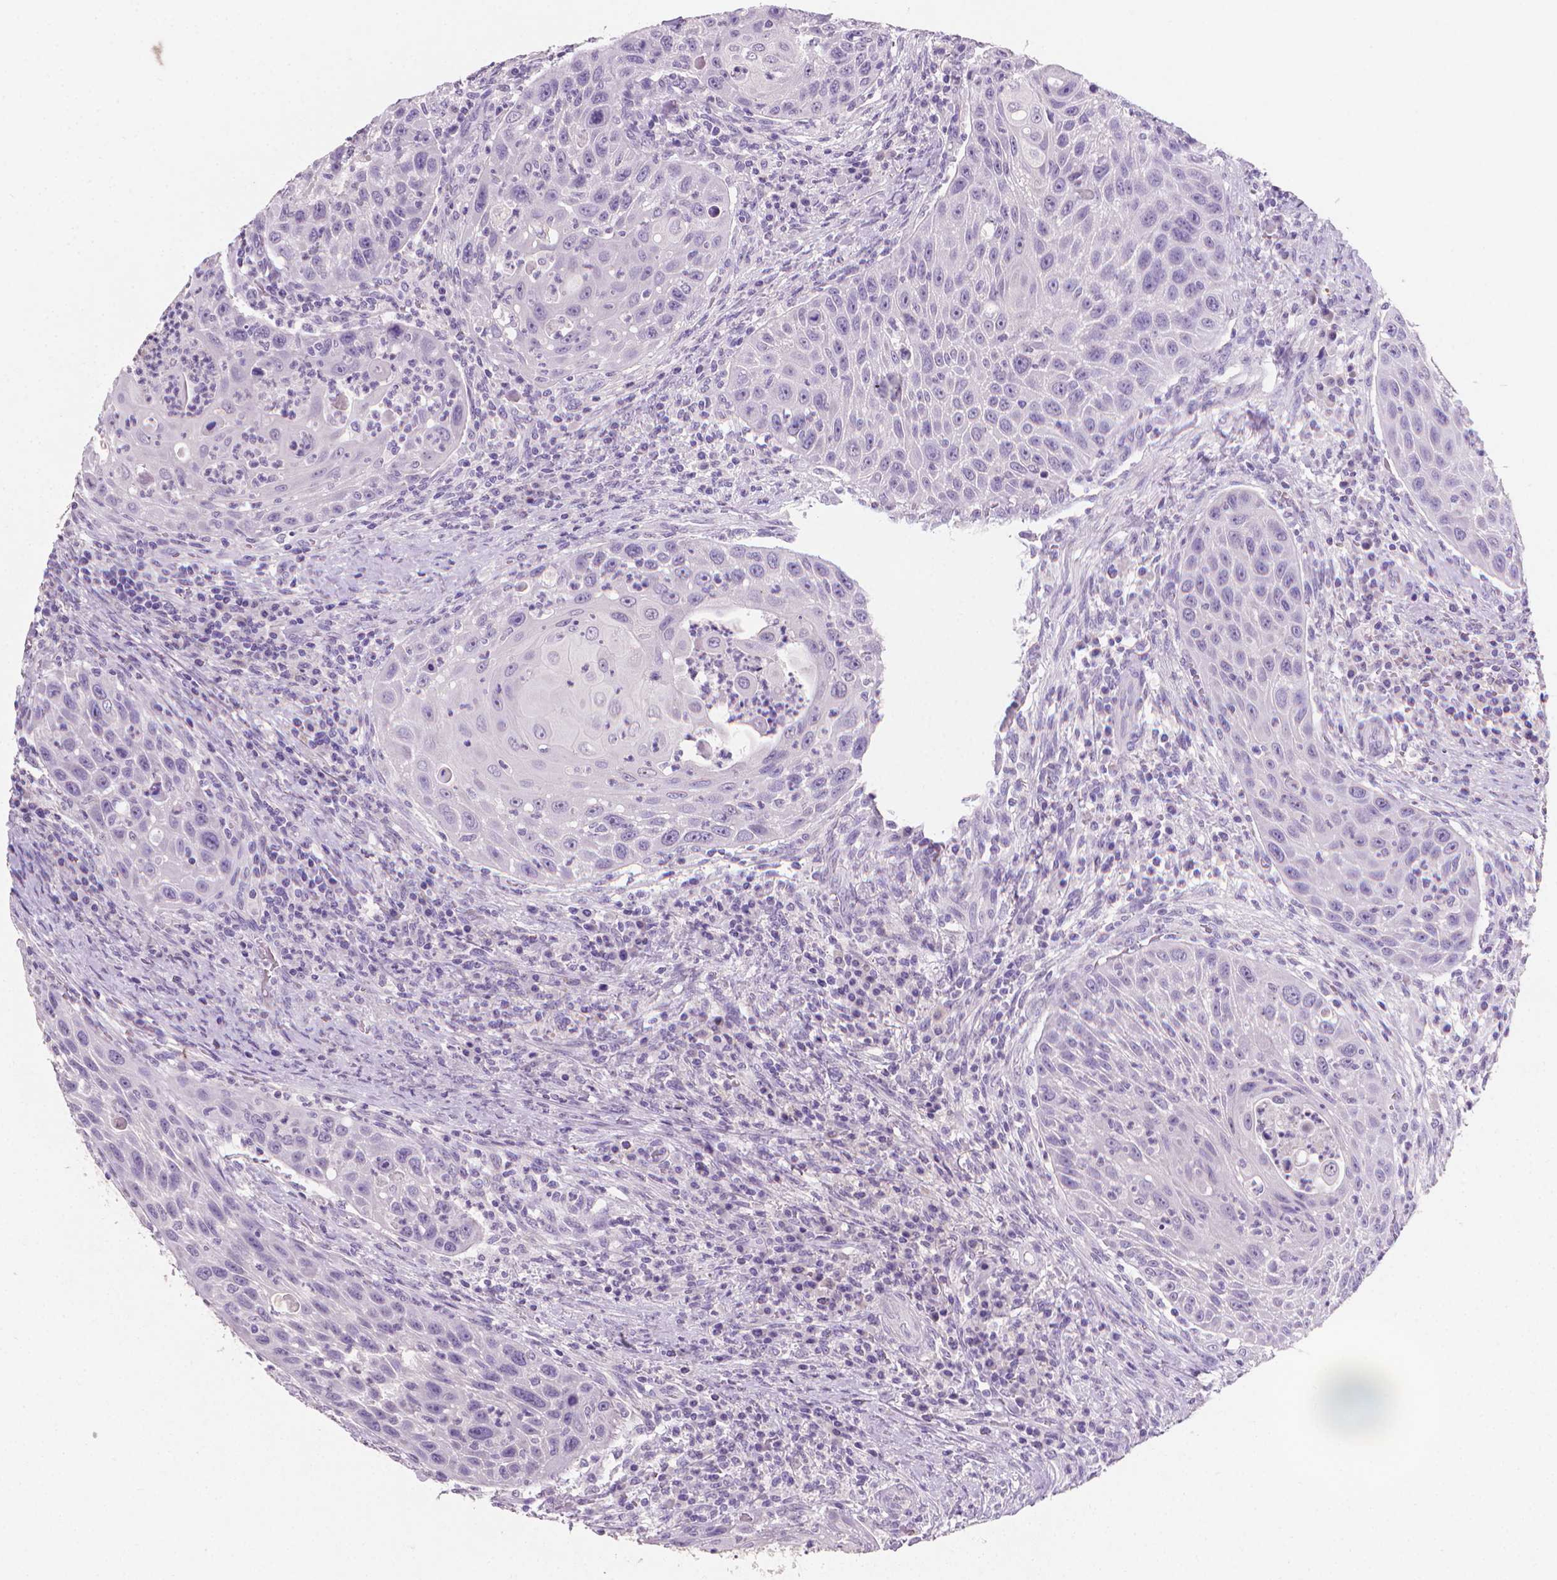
{"staining": {"intensity": "negative", "quantity": "none", "location": "none"}, "tissue": "head and neck cancer", "cell_type": "Tumor cells", "image_type": "cancer", "snomed": [{"axis": "morphology", "description": "Squamous cell carcinoma, NOS"}, {"axis": "topography", "description": "Head-Neck"}], "caption": "This is an IHC micrograph of human head and neck squamous cell carcinoma. There is no expression in tumor cells.", "gene": "XPNPEP2", "patient": {"sex": "male", "age": 69}}